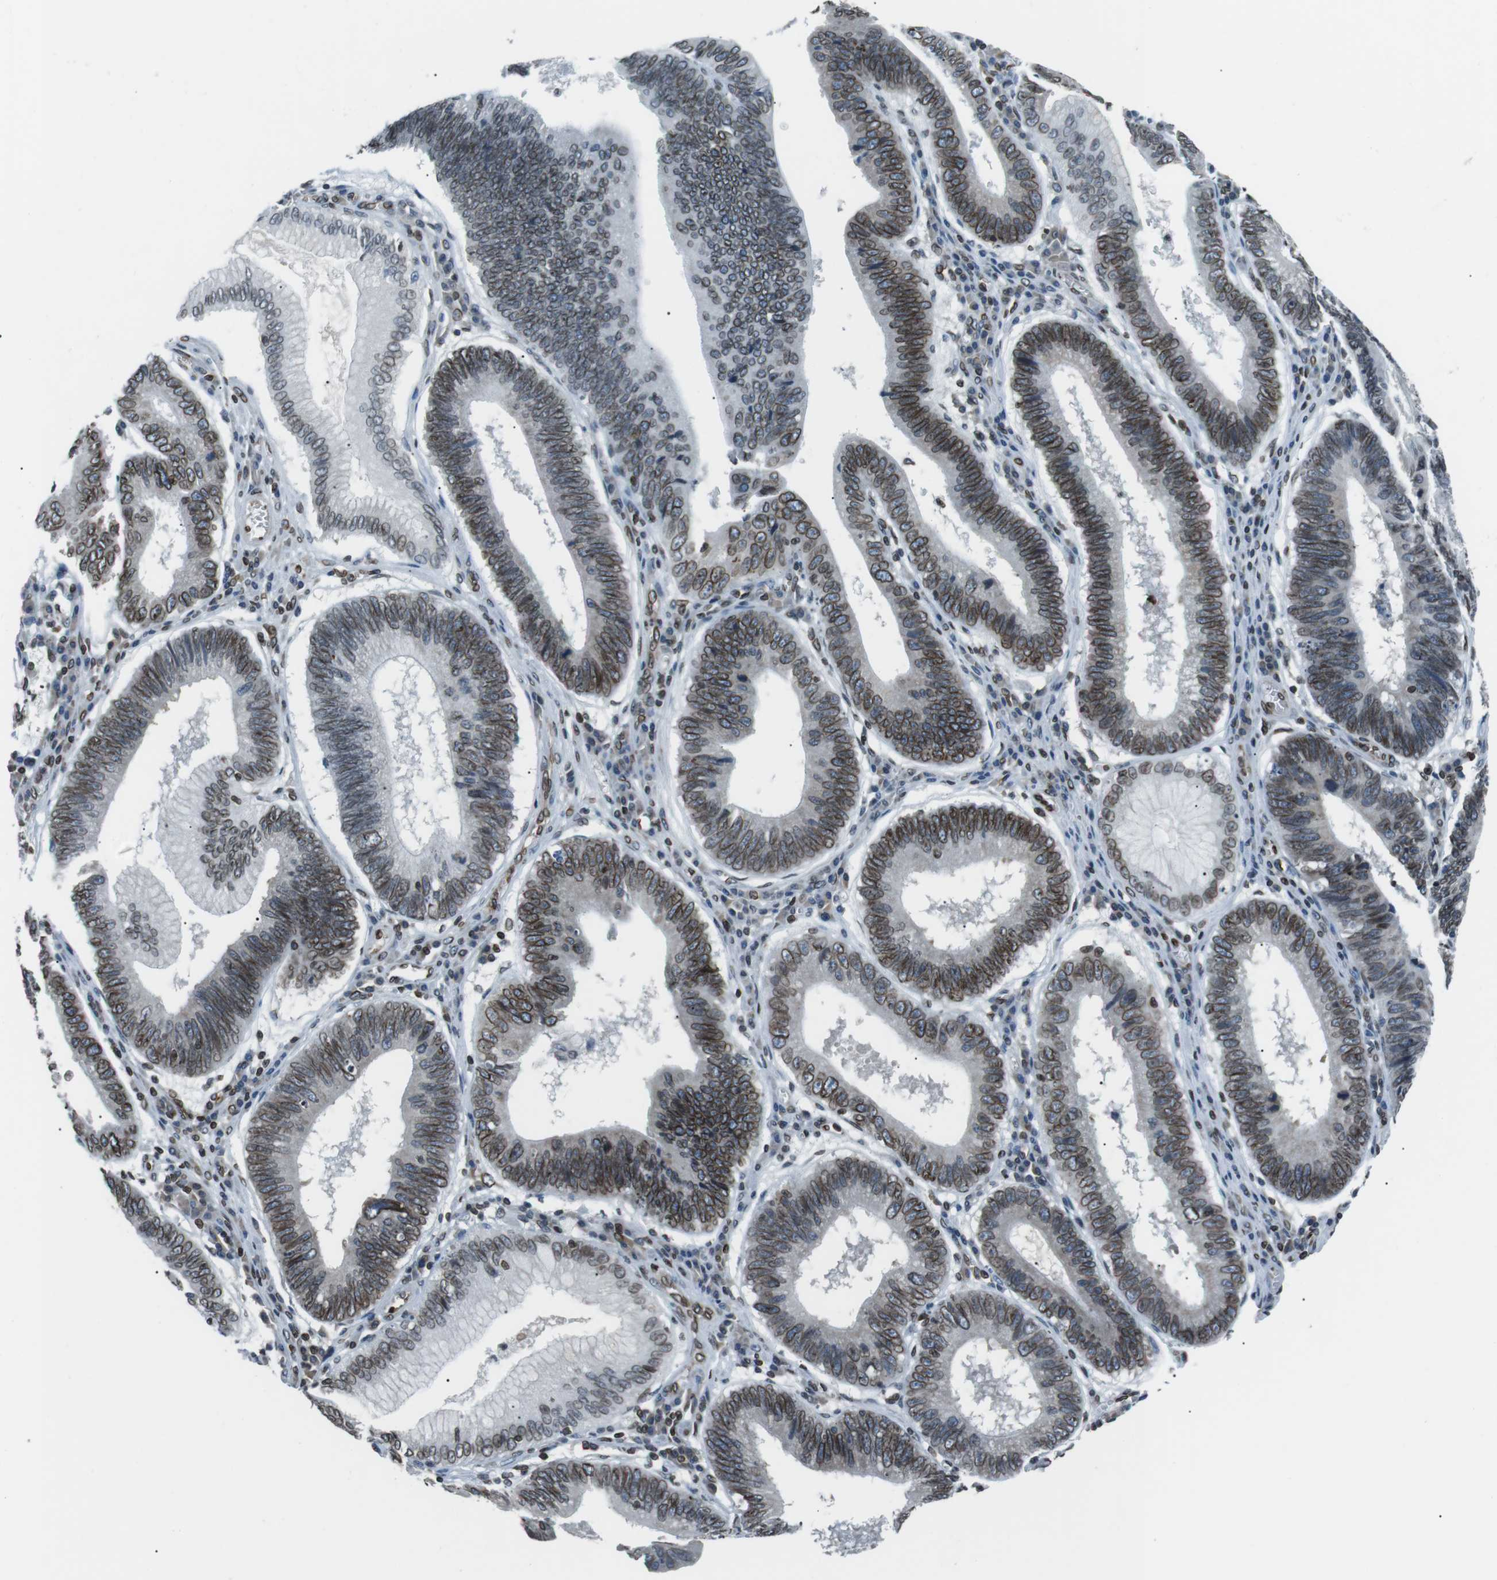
{"staining": {"intensity": "moderate", "quantity": ">75%", "location": "cytoplasmic/membranous,nuclear"}, "tissue": "stomach cancer", "cell_type": "Tumor cells", "image_type": "cancer", "snomed": [{"axis": "morphology", "description": "Adenocarcinoma, NOS"}, {"axis": "topography", "description": "Stomach"}], "caption": "Immunohistochemistry staining of stomach adenocarcinoma, which displays medium levels of moderate cytoplasmic/membranous and nuclear positivity in approximately >75% of tumor cells indicating moderate cytoplasmic/membranous and nuclear protein expression. The staining was performed using DAB (brown) for protein detection and nuclei were counterstained in hematoxylin (blue).", "gene": "TMX4", "patient": {"sex": "male", "age": 59}}